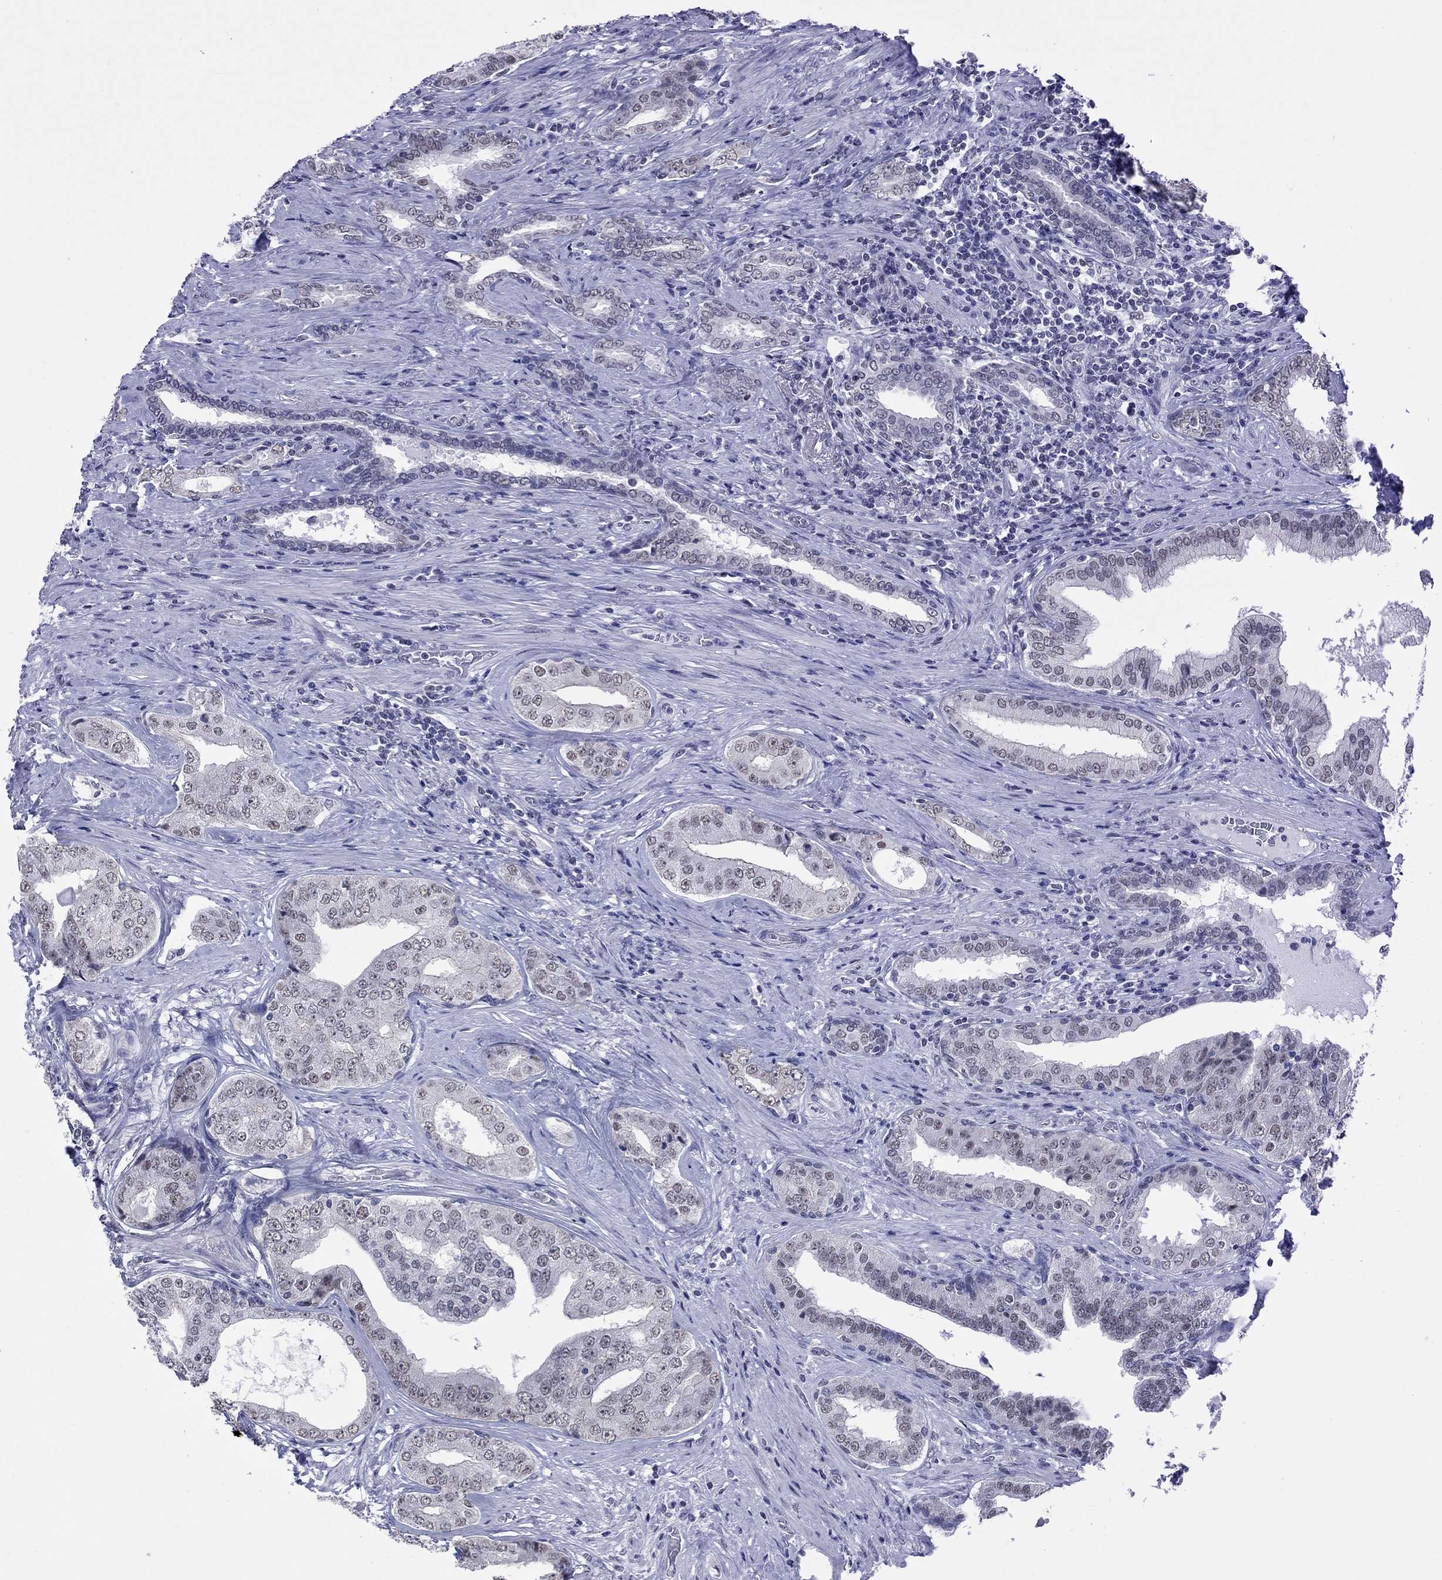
{"staining": {"intensity": "negative", "quantity": "none", "location": "none"}, "tissue": "prostate cancer", "cell_type": "Tumor cells", "image_type": "cancer", "snomed": [{"axis": "morphology", "description": "Adenocarcinoma, Low grade"}, {"axis": "topography", "description": "Prostate and seminal vesicle, NOS"}], "caption": "This is an immunohistochemistry (IHC) histopathology image of human prostate cancer. There is no expression in tumor cells.", "gene": "PPP1R3A", "patient": {"sex": "male", "age": 61}}